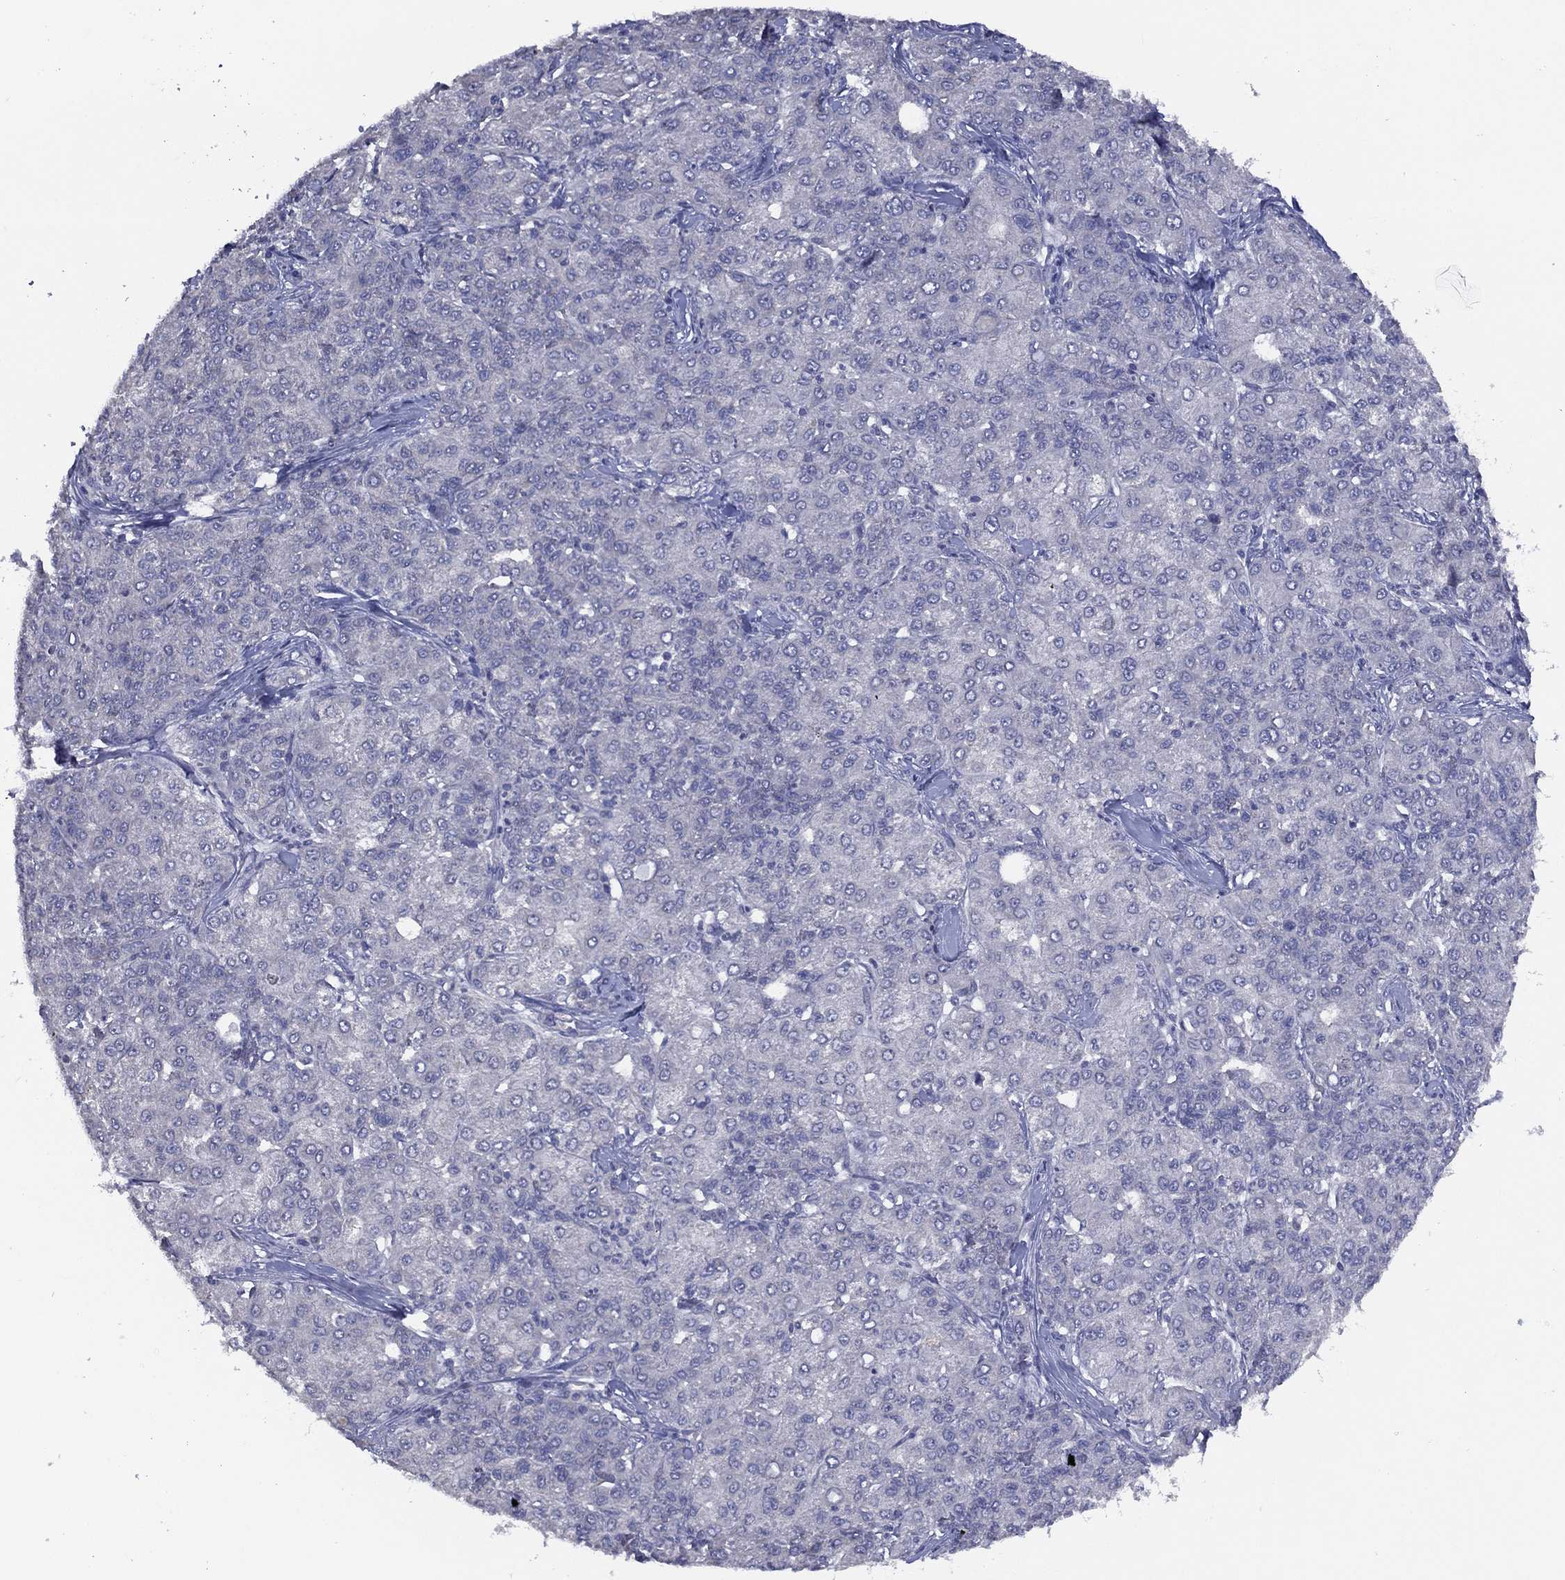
{"staining": {"intensity": "negative", "quantity": "none", "location": "none"}, "tissue": "liver cancer", "cell_type": "Tumor cells", "image_type": "cancer", "snomed": [{"axis": "morphology", "description": "Carcinoma, Hepatocellular, NOS"}, {"axis": "topography", "description": "Liver"}], "caption": "High power microscopy histopathology image of an immunohistochemistry histopathology image of liver cancer (hepatocellular carcinoma), revealing no significant positivity in tumor cells. The staining was performed using DAB (3,3'-diaminobenzidine) to visualize the protein expression in brown, while the nuclei were stained in blue with hematoxylin (Magnification: 20x).", "gene": "SLC13A4", "patient": {"sex": "male", "age": 65}}